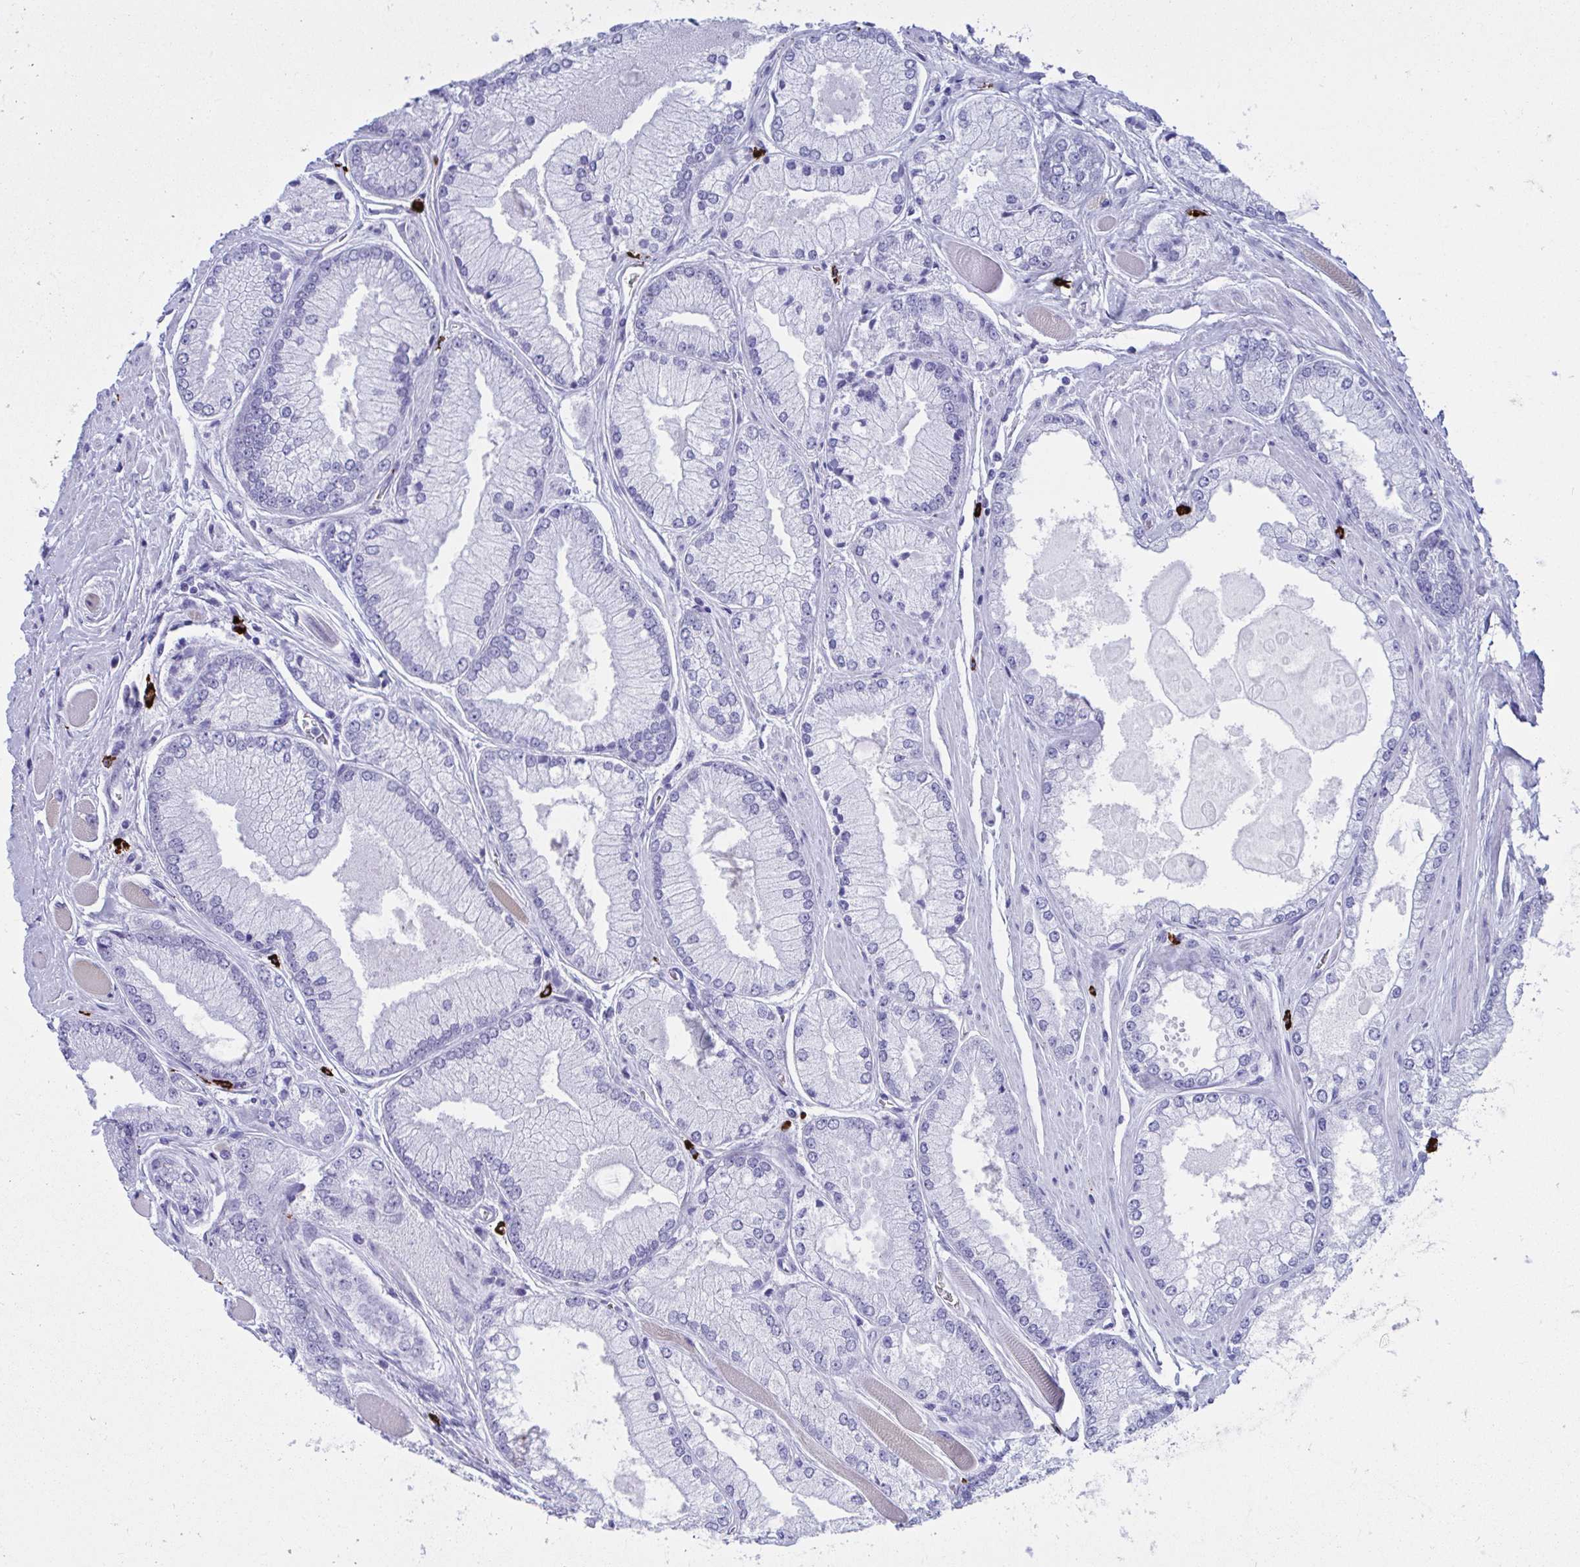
{"staining": {"intensity": "negative", "quantity": "none", "location": "none"}, "tissue": "prostate cancer", "cell_type": "Tumor cells", "image_type": "cancer", "snomed": [{"axis": "morphology", "description": "Adenocarcinoma, Low grade"}, {"axis": "topography", "description": "Prostate"}], "caption": "Tumor cells are negative for protein expression in human adenocarcinoma (low-grade) (prostate).", "gene": "SHISA8", "patient": {"sex": "male", "age": 67}}